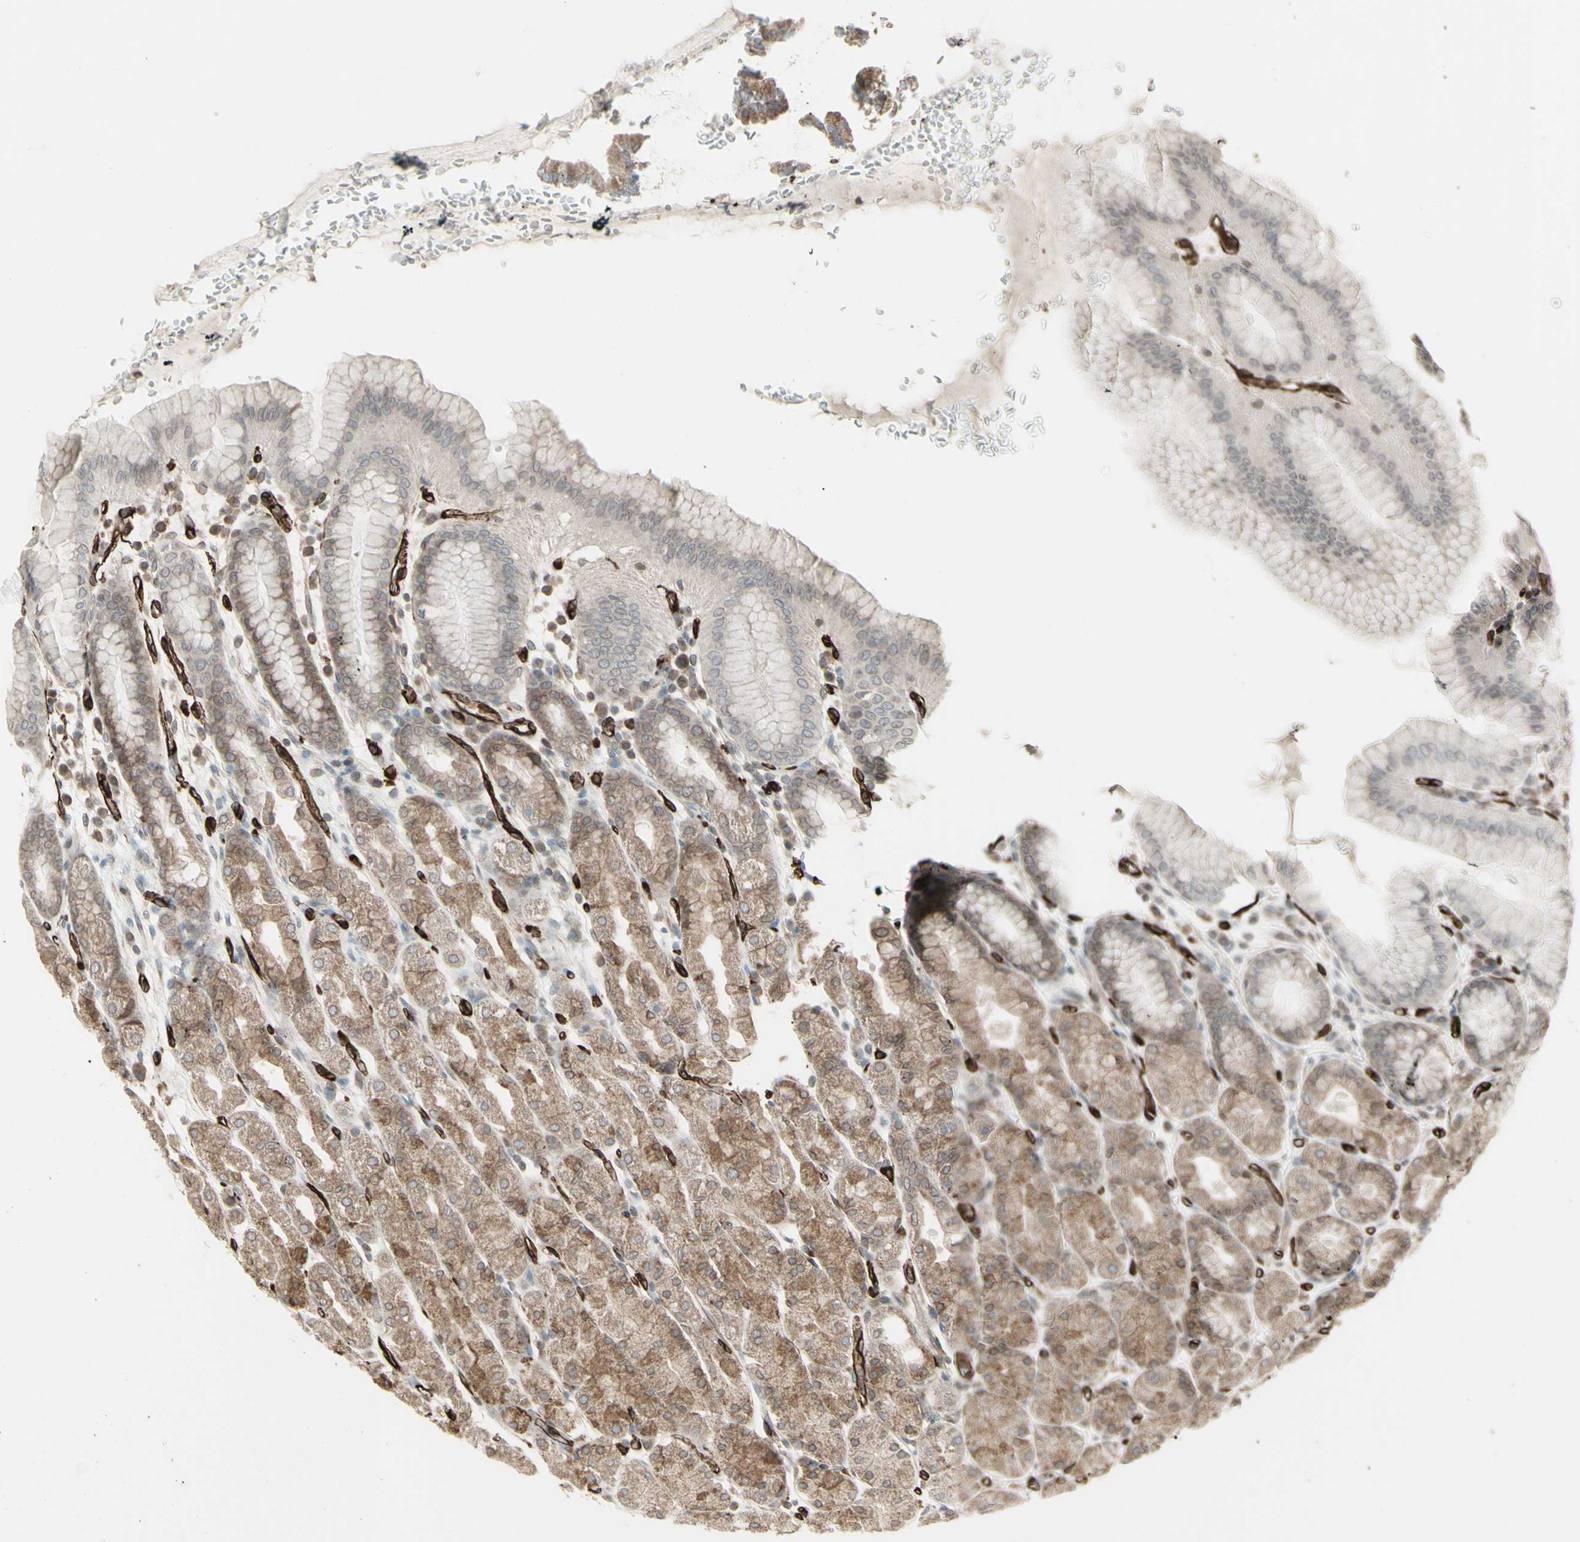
{"staining": {"intensity": "moderate", "quantity": "25%-75%", "location": "cytoplasmic/membranous,nuclear"}, "tissue": "stomach", "cell_type": "Glandular cells", "image_type": "normal", "snomed": [{"axis": "morphology", "description": "Normal tissue, NOS"}, {"axis": "topography", "description": "Stomach, upper"}], "caption": "Glandular cells show moderate cytoplasmic/membranous,nuclear expression in about 25%-75% of cells in unremarkable stomach. The staining was performed using DAB to visualize the protein expression in brown, while the nuclei were stained in blue with hematoxylin (Magnification: 20x).", "gene": "DTX3L", "patient": {"sex": "male", "age": 68}}